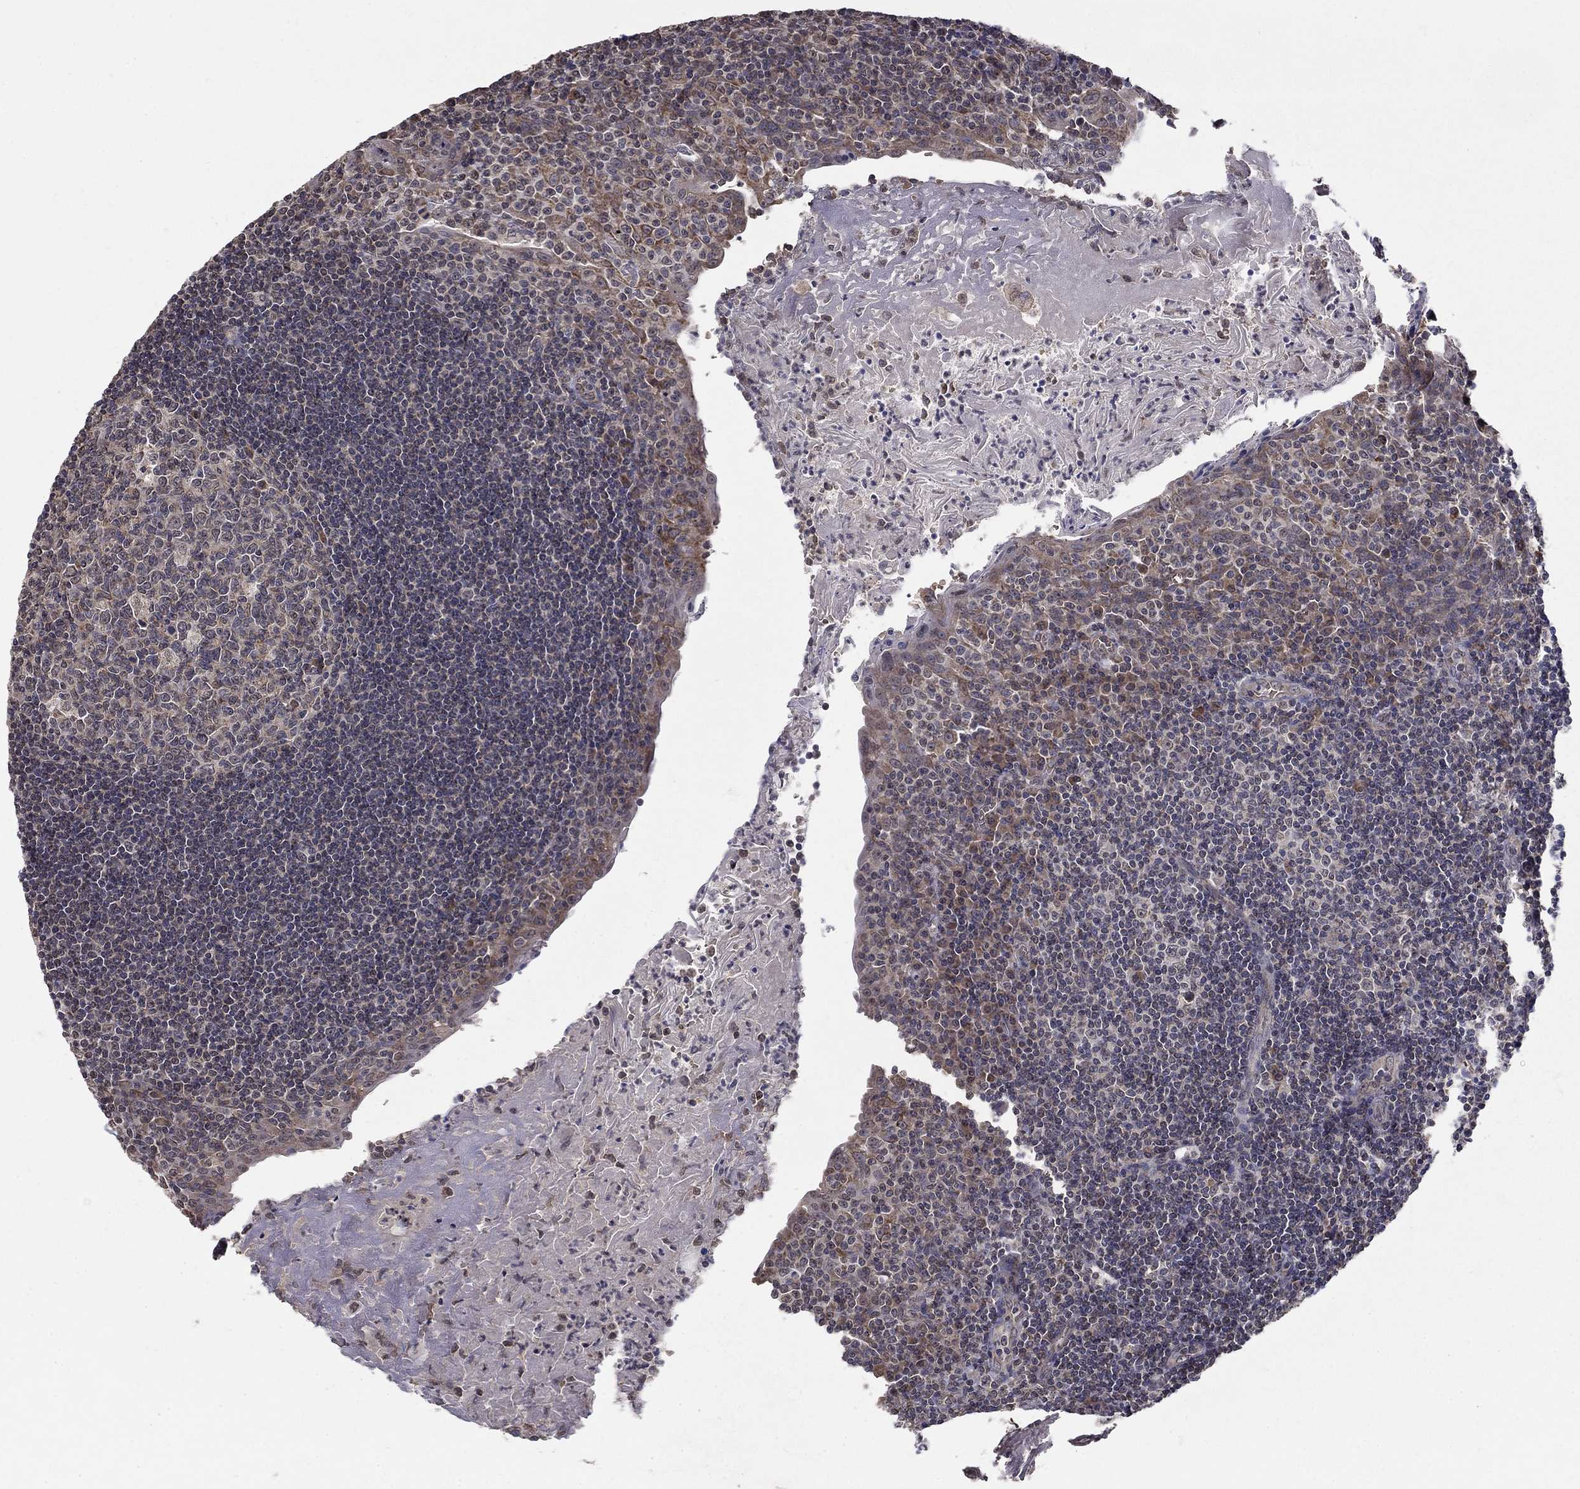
{"staining": {"intensity": "negative", "quantity": "none", "location": "none"}, "tissue": "tonsil", "cell_type": "Germinal center cells", "image_type": "normal", "snomed": [{"axis": "morphology", "description": "Normal tissue, NOS"}, {"axis": "morphology", "description": "Inflammation, NOS"}, {"axis": "topography", "description": "Tonsil"}], "caption": "Immunohistochemistry photomicrograph of benign tonsil: human tonsil stained with DAB (3,3'-diaminobenzidine) demonstrates no significant protein expression in germinal center cells.", "gene": "SLC2A13", "patient": {"sex": "female", "age": 31}}